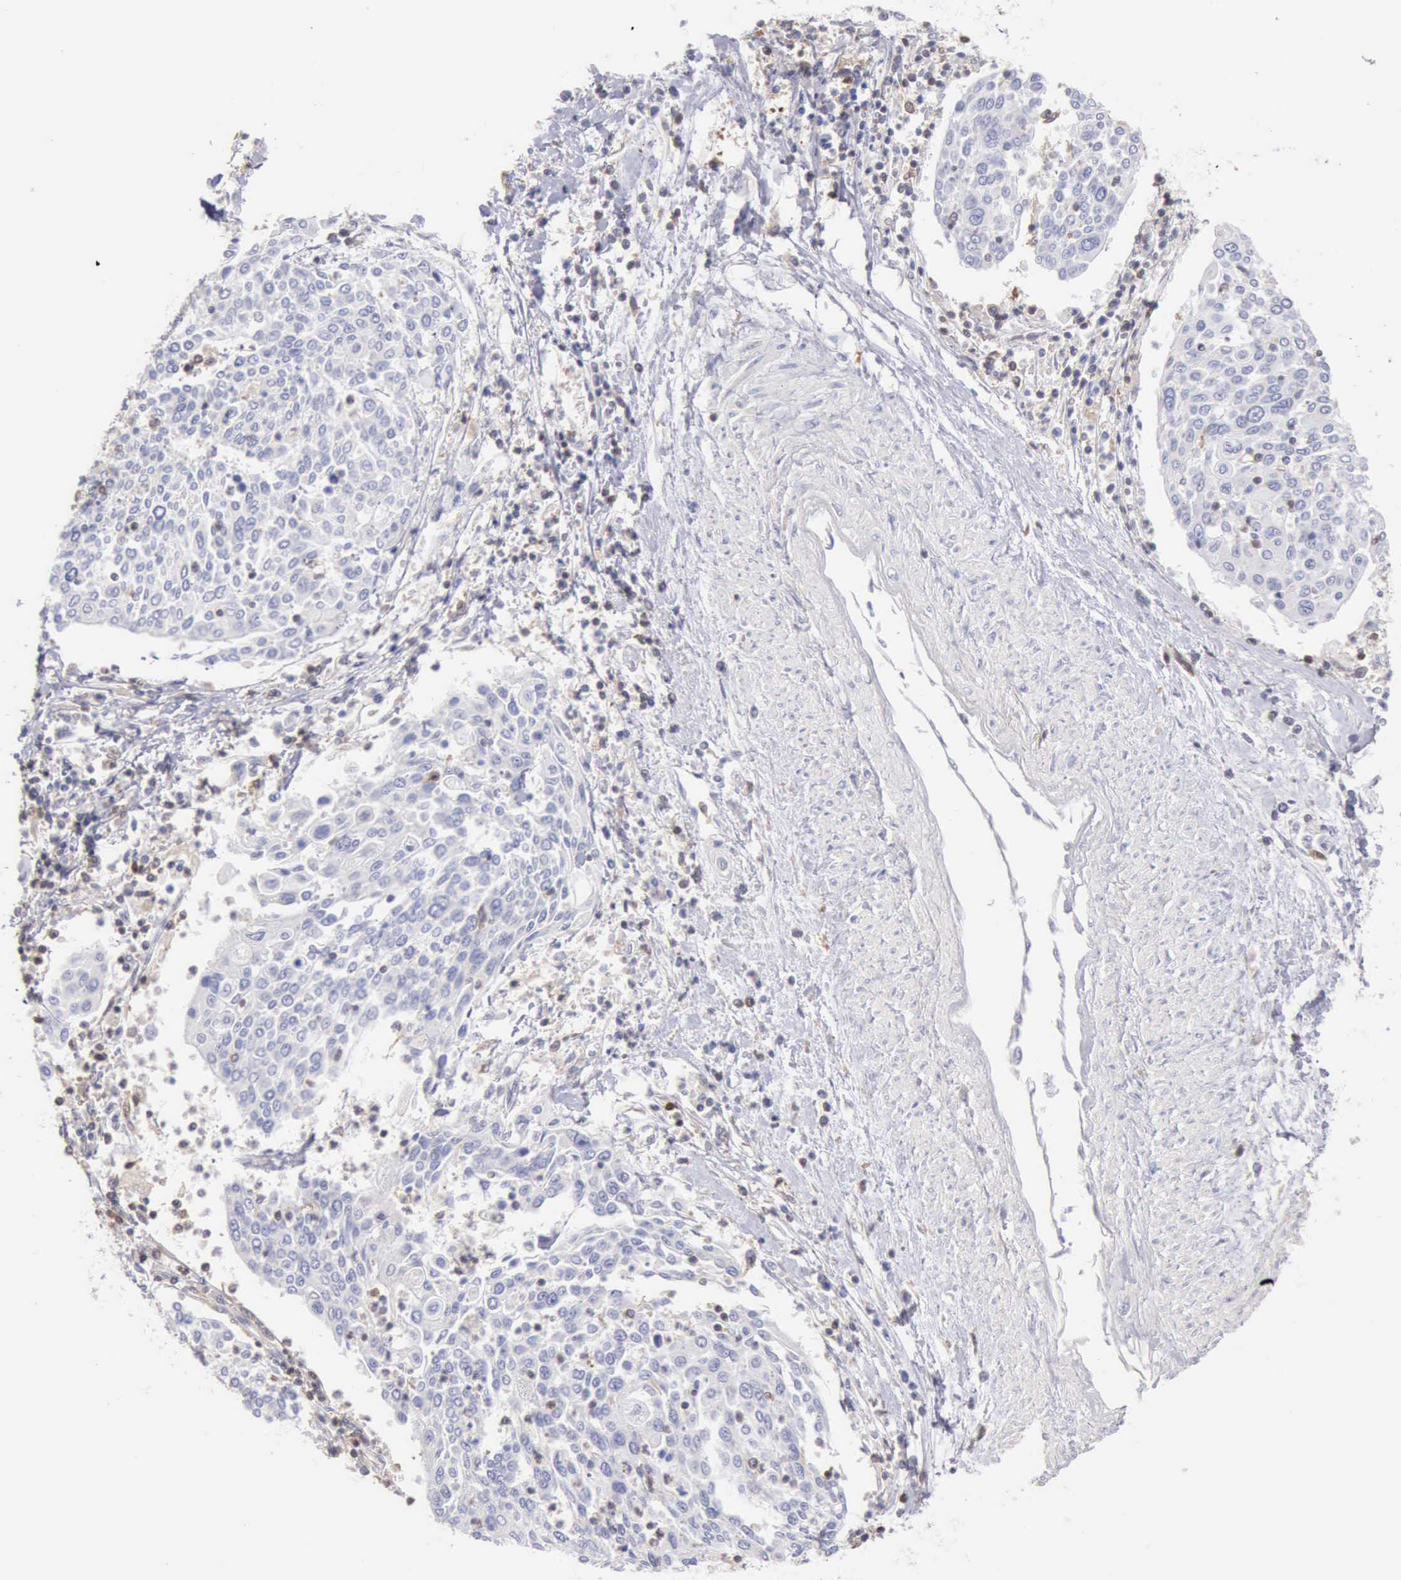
{"staining": {"intensity": "negative", "quantity": "none", "location": "none"}, "tissue": "cervical cancer", "cell_type": "Tumor cells", "image_type": "cancer", "snomed": [{"axis": "morphology", "description": "Squamous cell carcinoma, NOS"}, {"axis": "topography", "description": "Cervix"}], "caption": "Tumor cells are negative for protein expression in human cervical squamous cell carcinoma.", "gene": "SASH3", "patient": {"sex": "female", "age": 40}}